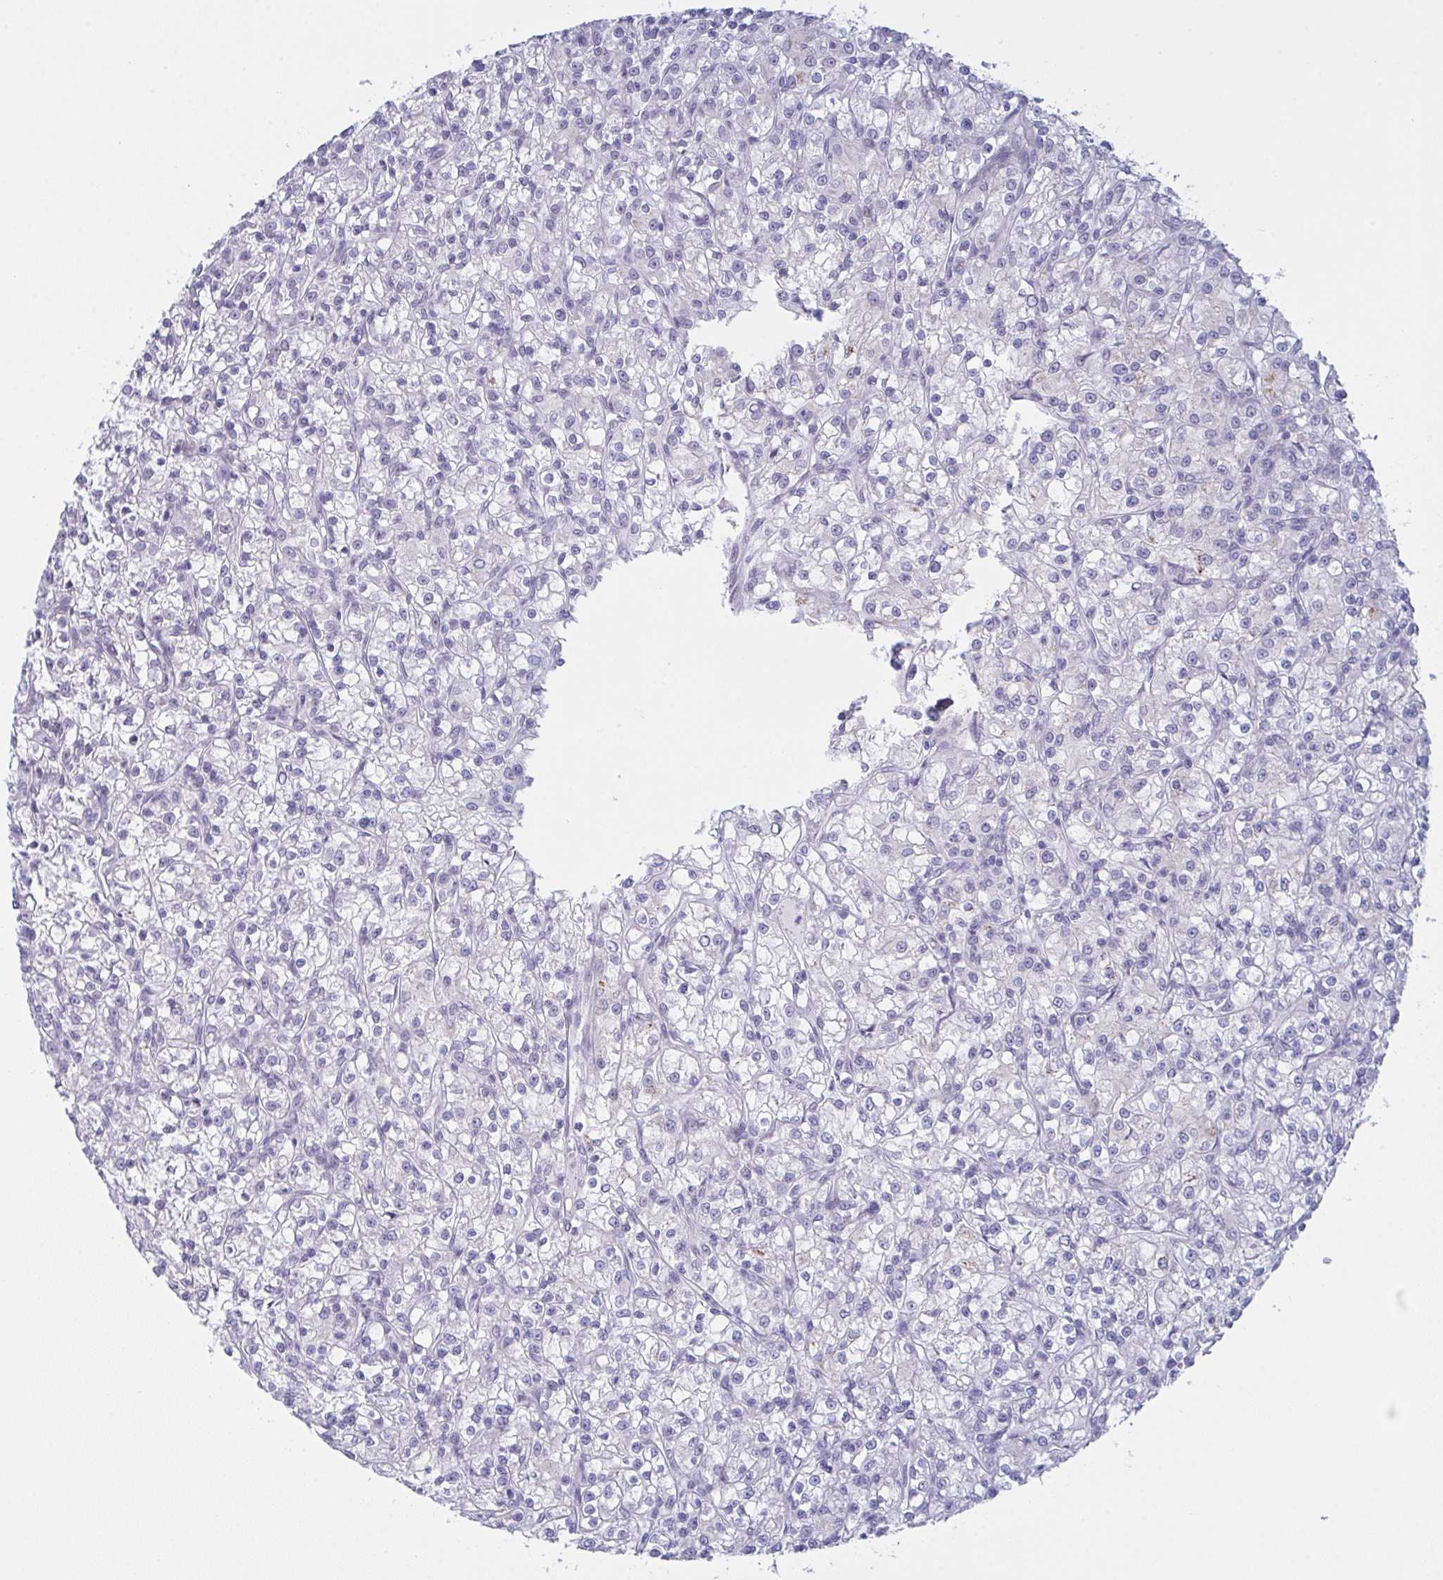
{"staining": {"intensity": "negative", "quantity": "none", "location": "none"}, "tissue": "renal cancer", "cell_type": "Tumor cells", "image_type": "cancer", "snomed": [{"axis": "morphology", "description": "Adenocarcinoma, NOS"}, {"axis": "topography", "description": "Kidney"}], "caption": "Immunohistochemical staining of adenocarcinoma (renal) shows no significant staining in tumor cells. (DAB IHC, high magnification).", "gene": "FBXL22", "patient": {"sex": "female", "age": 59}}